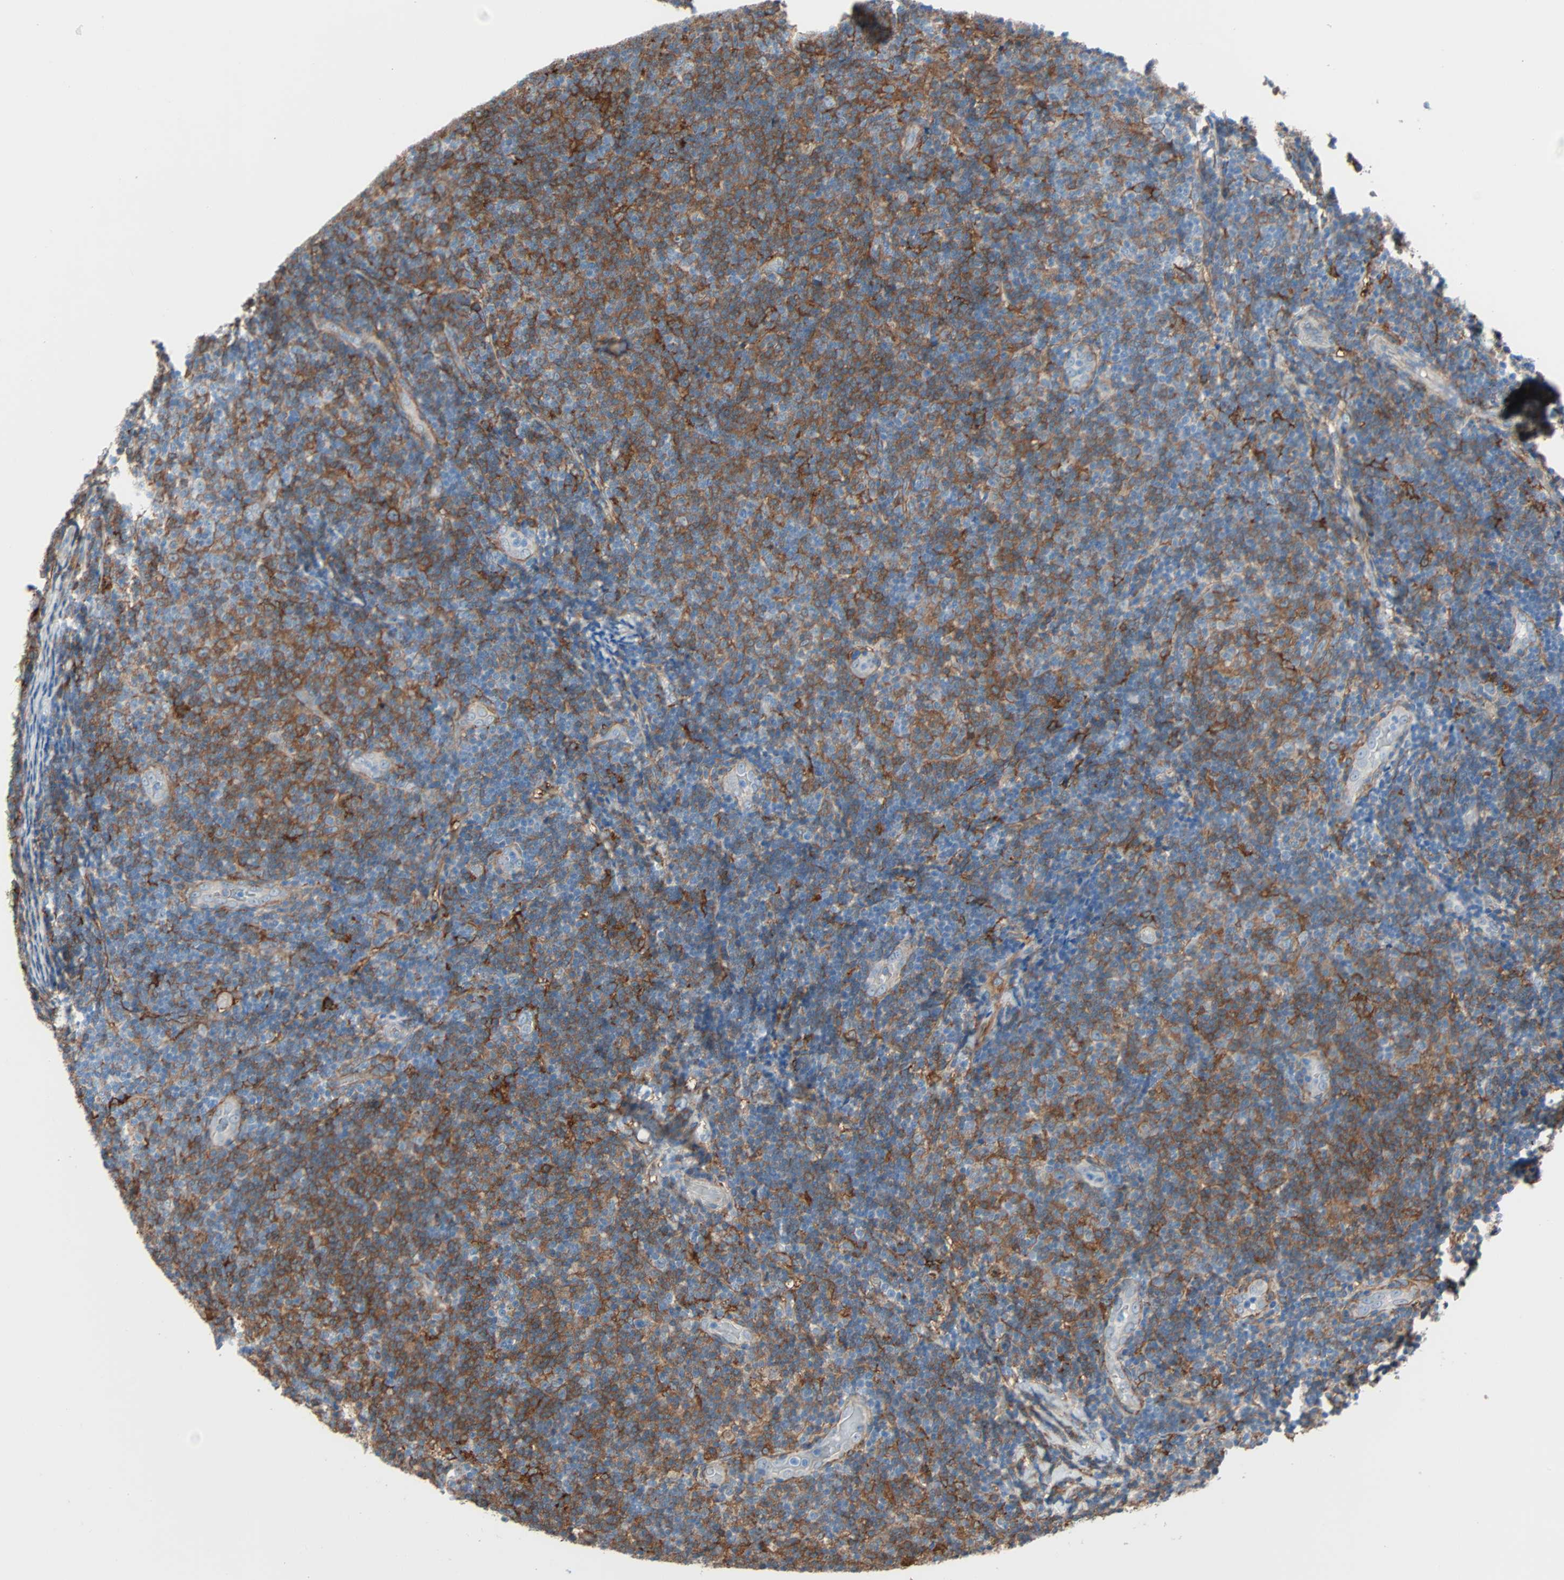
{"staining": {"intensity": "moderate", "quantity": "25%-75%", "location": "cytoplasmic/membranous"}, "tissue": "lymphoma", "cell_type": "Tumor cells", "image_type": "cancer", "snomed": [{"axis": "morphology", "description": "Malignant lymphoma, non-Hodgkin's type, Low grade"}, {"axis": "topography", "description": "Lymph node"}], "caption": "Immunohistochemical staining of human lymphoma reveals medium levels of moderate cytoplasmic/membranous protein staining in approximately 25%-75% of tumor cells. (IHC, brightfield microscopy, high magnification).", "gene": "EPB41L2", "patient": {"sex": "male", "age": 83}}